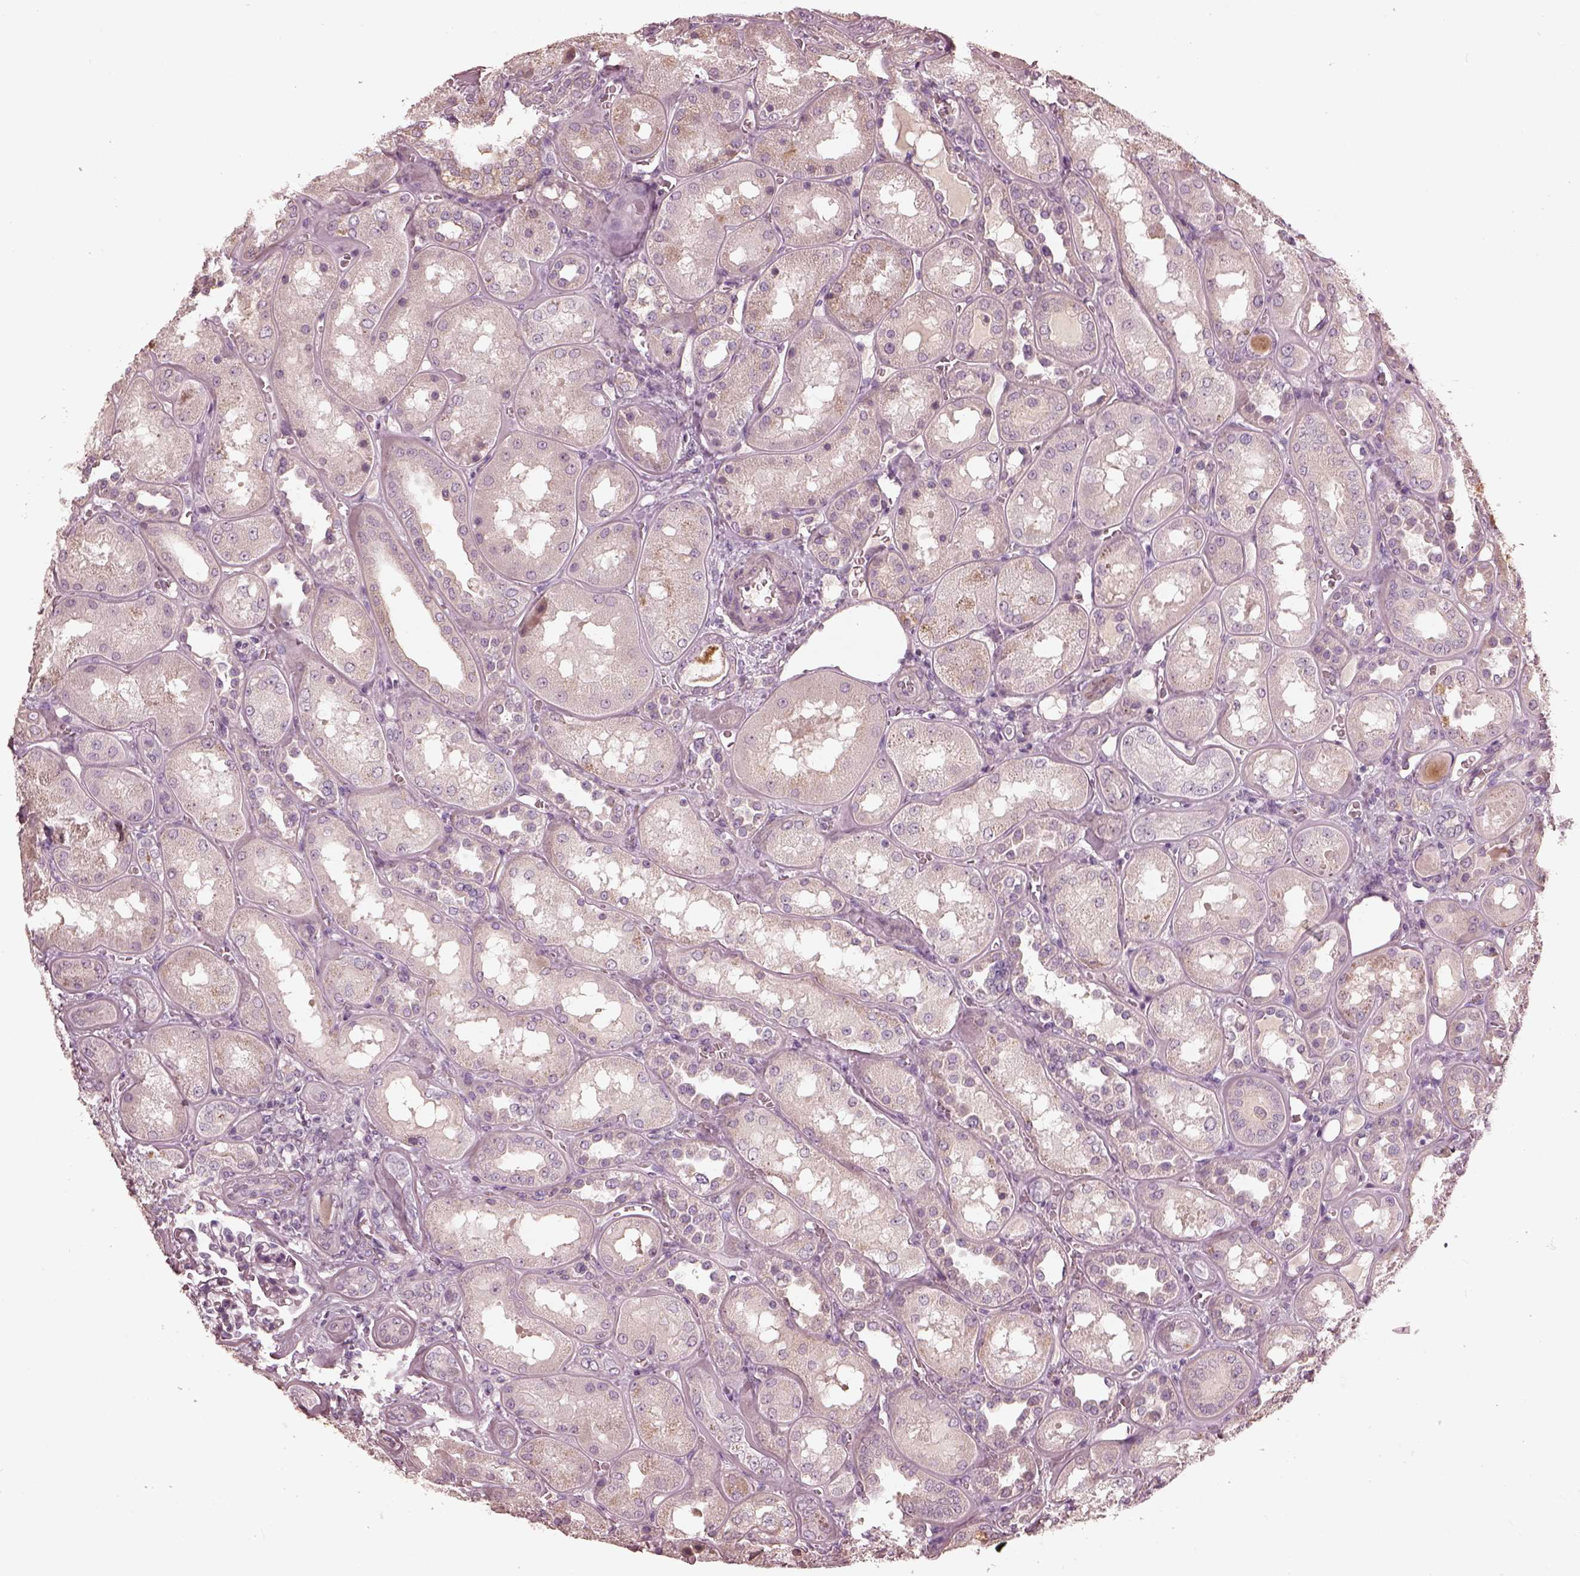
{"staining": {"intensity": "negative", "quantity": "none", "location": "none"}, "tissue": "kidney", "cell_type": "Cells in glomeruli", "image_type": "normal", "snomed": [{"axis": "morphology", "description": "Normal tissue, NOS"}, {"axis": "topography", "description": "Kidney"}], "caption": "The micrograph demonstrates no staining of cells in glomeruli in unremarkable kidney.", "gene": "OPTC", "patient": {"sex": "male", "age": 73}}